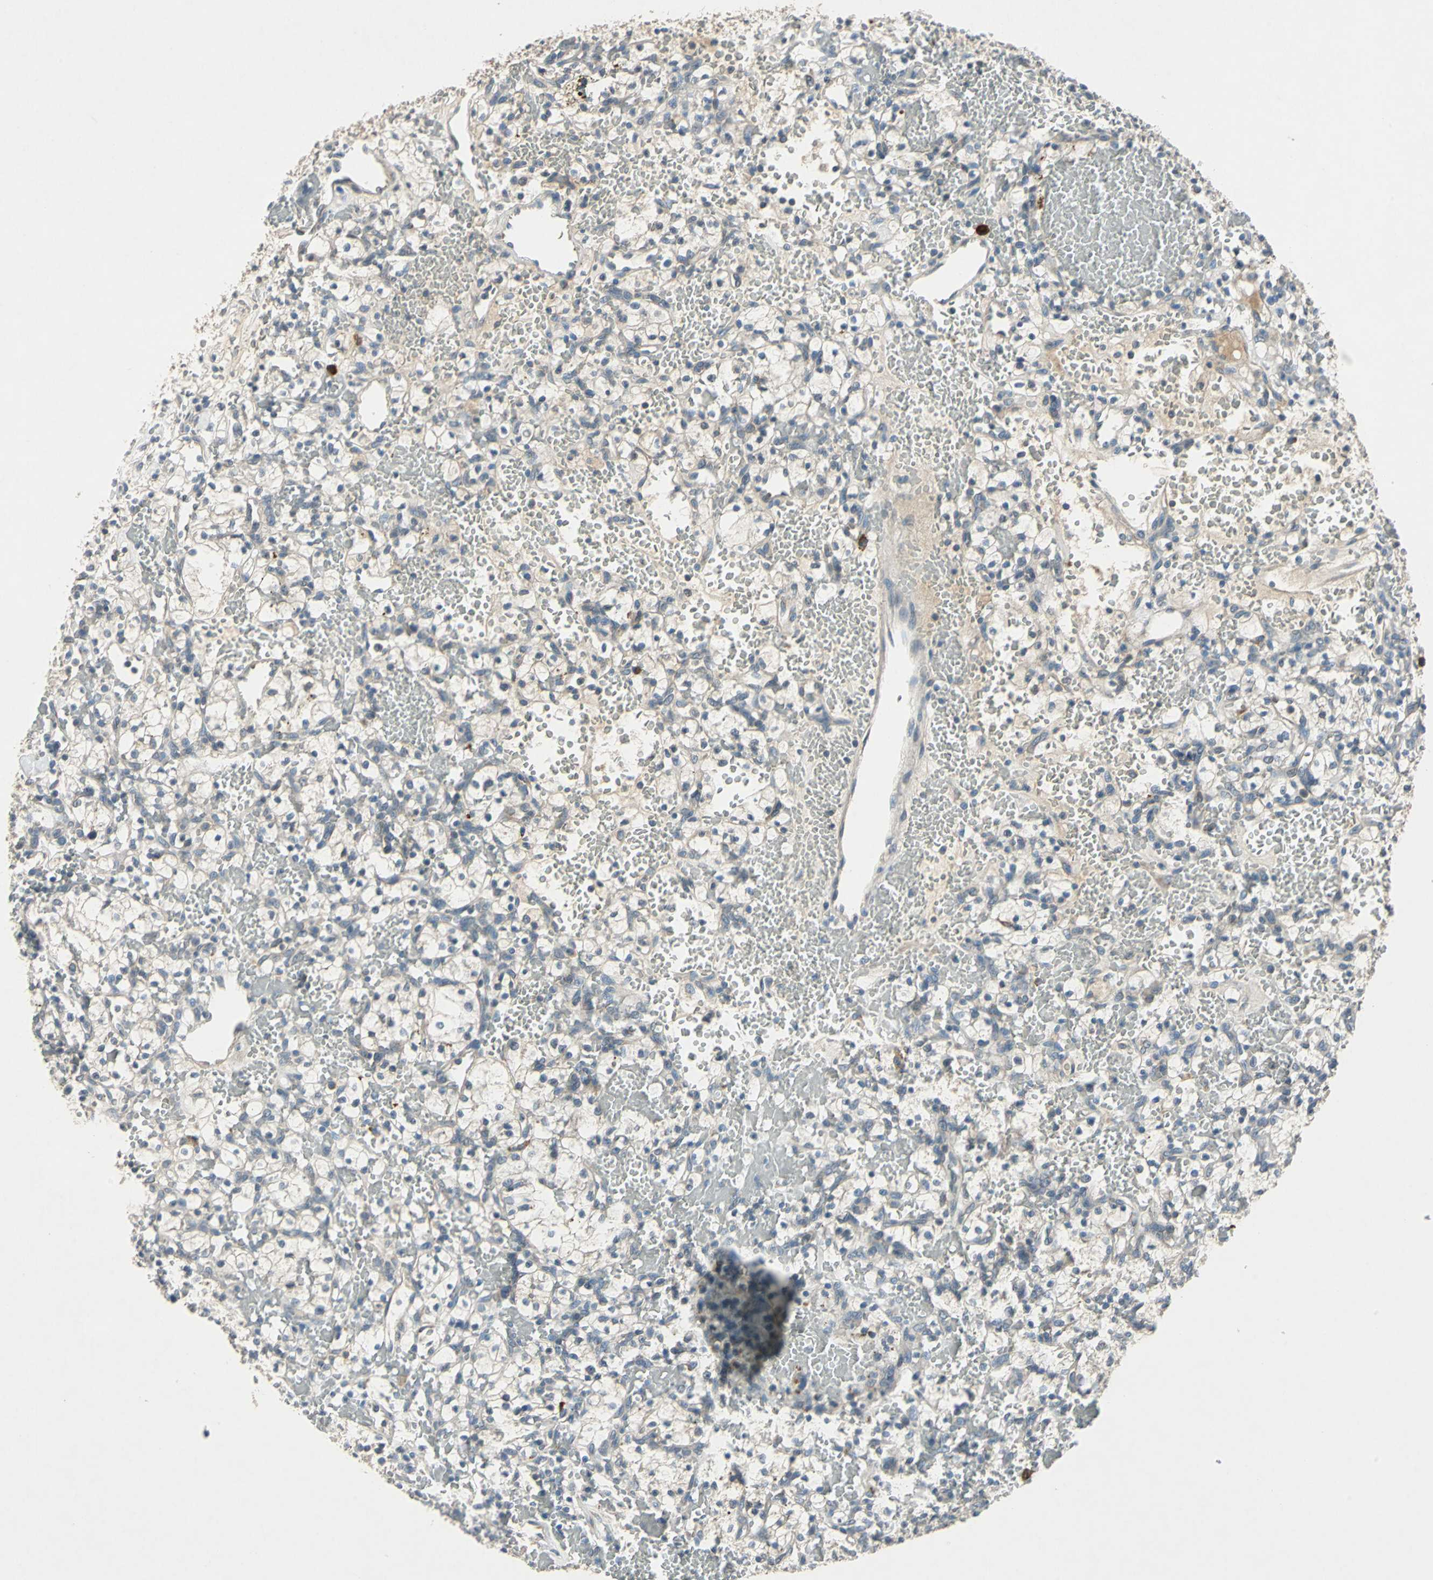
{"staining": {"intensity": "weak", "quantity": "25%-75%", "location": "cytoplasmic/membranous"}, "tissue": "renal cancer", "cell_type": "Tumor cells", "image_type": "cancer", "snomed": [{"axis": "morphology", "description": "Adenocarcinoma, NOS"}, {"axis": "topography", "description": "Kidney"}], "caption": "Immunohistochemistry (DAB) staining of renal cancer (adenocarcinoma) reveals weak cytoplasmic/membranous protein positivity in approximately 25%-75% of tumor cells.", "gene": "SLC2A13", "patient": {"sex": "female", "age": 60}}